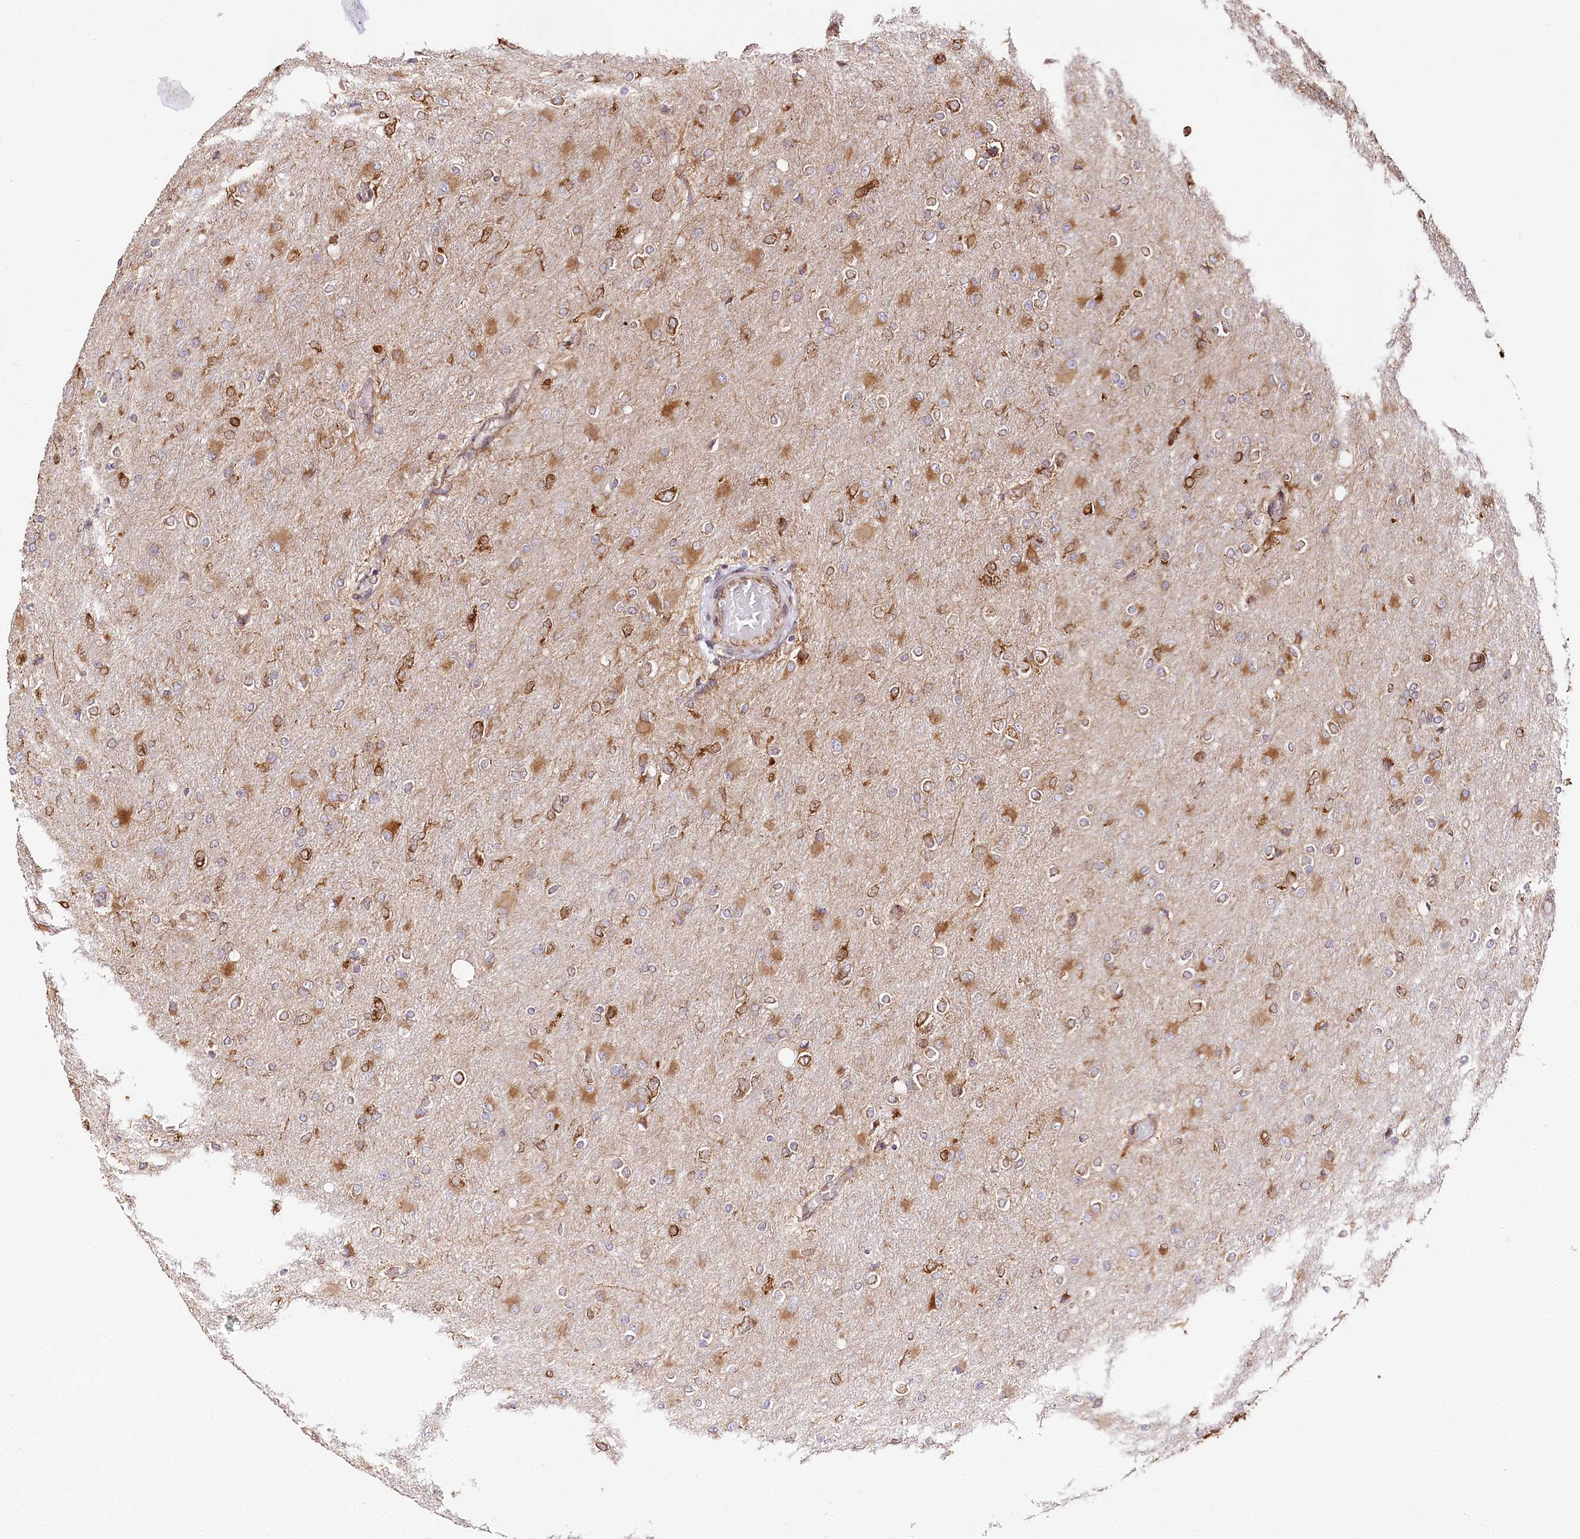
{"staining": {"intensity": "moderate", "quantity": "25%-75%", "location": "cytoplasmic/membranous"}, "tissue": "glioma", "cell_type": "Tumor cells", "image_type": "cancer", "snomed": [{"axis": "morphology", "description": "Glioma, malignant, High grade"}, {"axis": "topography", "description": "Cerebral cortex"}], "caption": "There is medium levels of moderate cytoplasmic/membranous positivity in tumor cells of glioma, as demonstrated by immunohistochemical staining (brown color).", "gene": "CNPY2", "patient": {"sex": "female", "age": 36}}